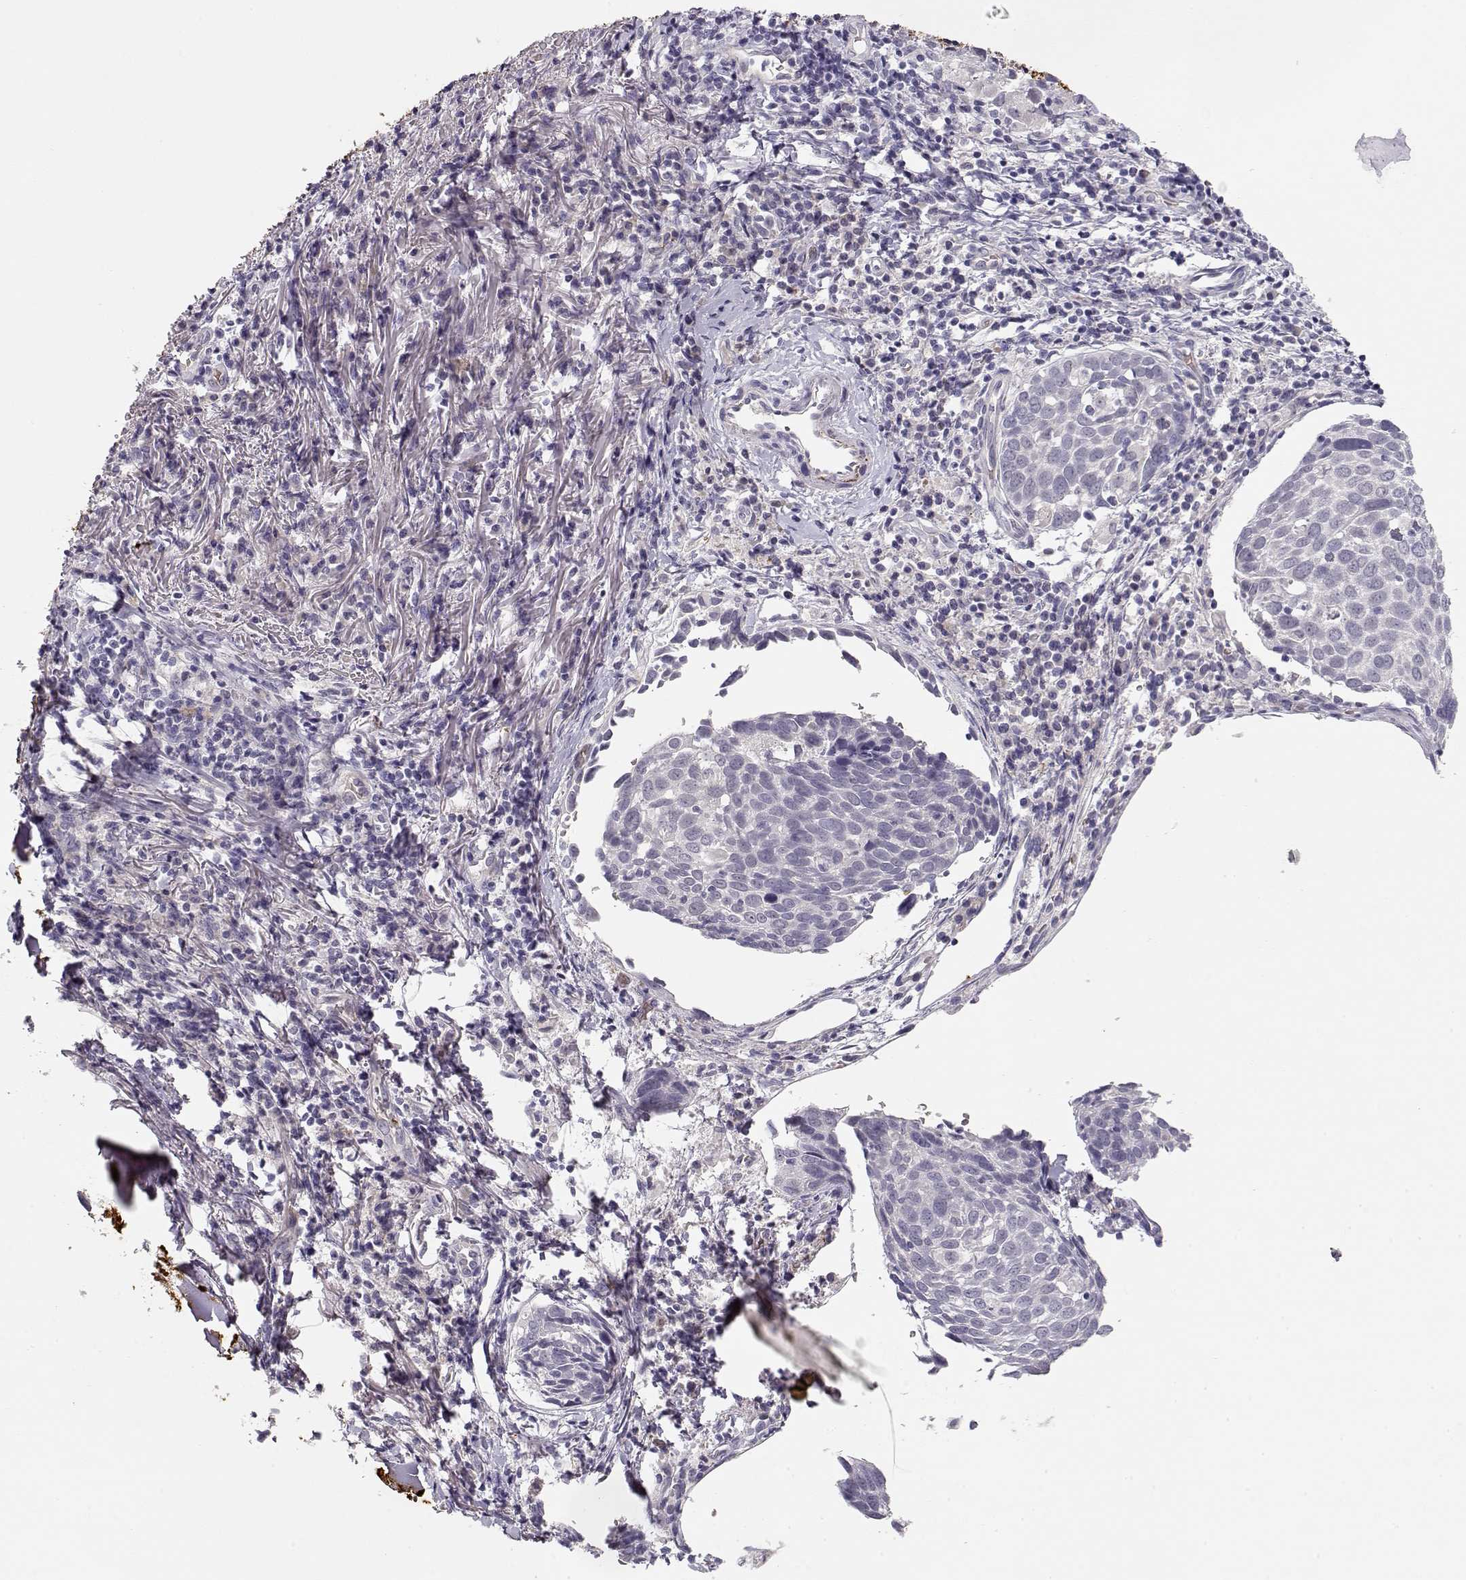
{"staining": {"intensity": "negative", "quantity": "none", "location": "none"}, "tissue": "lung cancer", "cell_type": "Tumor cells", "image_type": "cancer", "snomed": [{"axis": "morphology", "description": "Squamous cell carcinoma, NOS"}, {"axis": "topography", "description": "Lung"}], "caption": "Tumor cells show no significant positivity in lung cancer (squamous cell carcinoma).", "gene": "TTC26", "patient": {"sex": "male", "age": 57}}